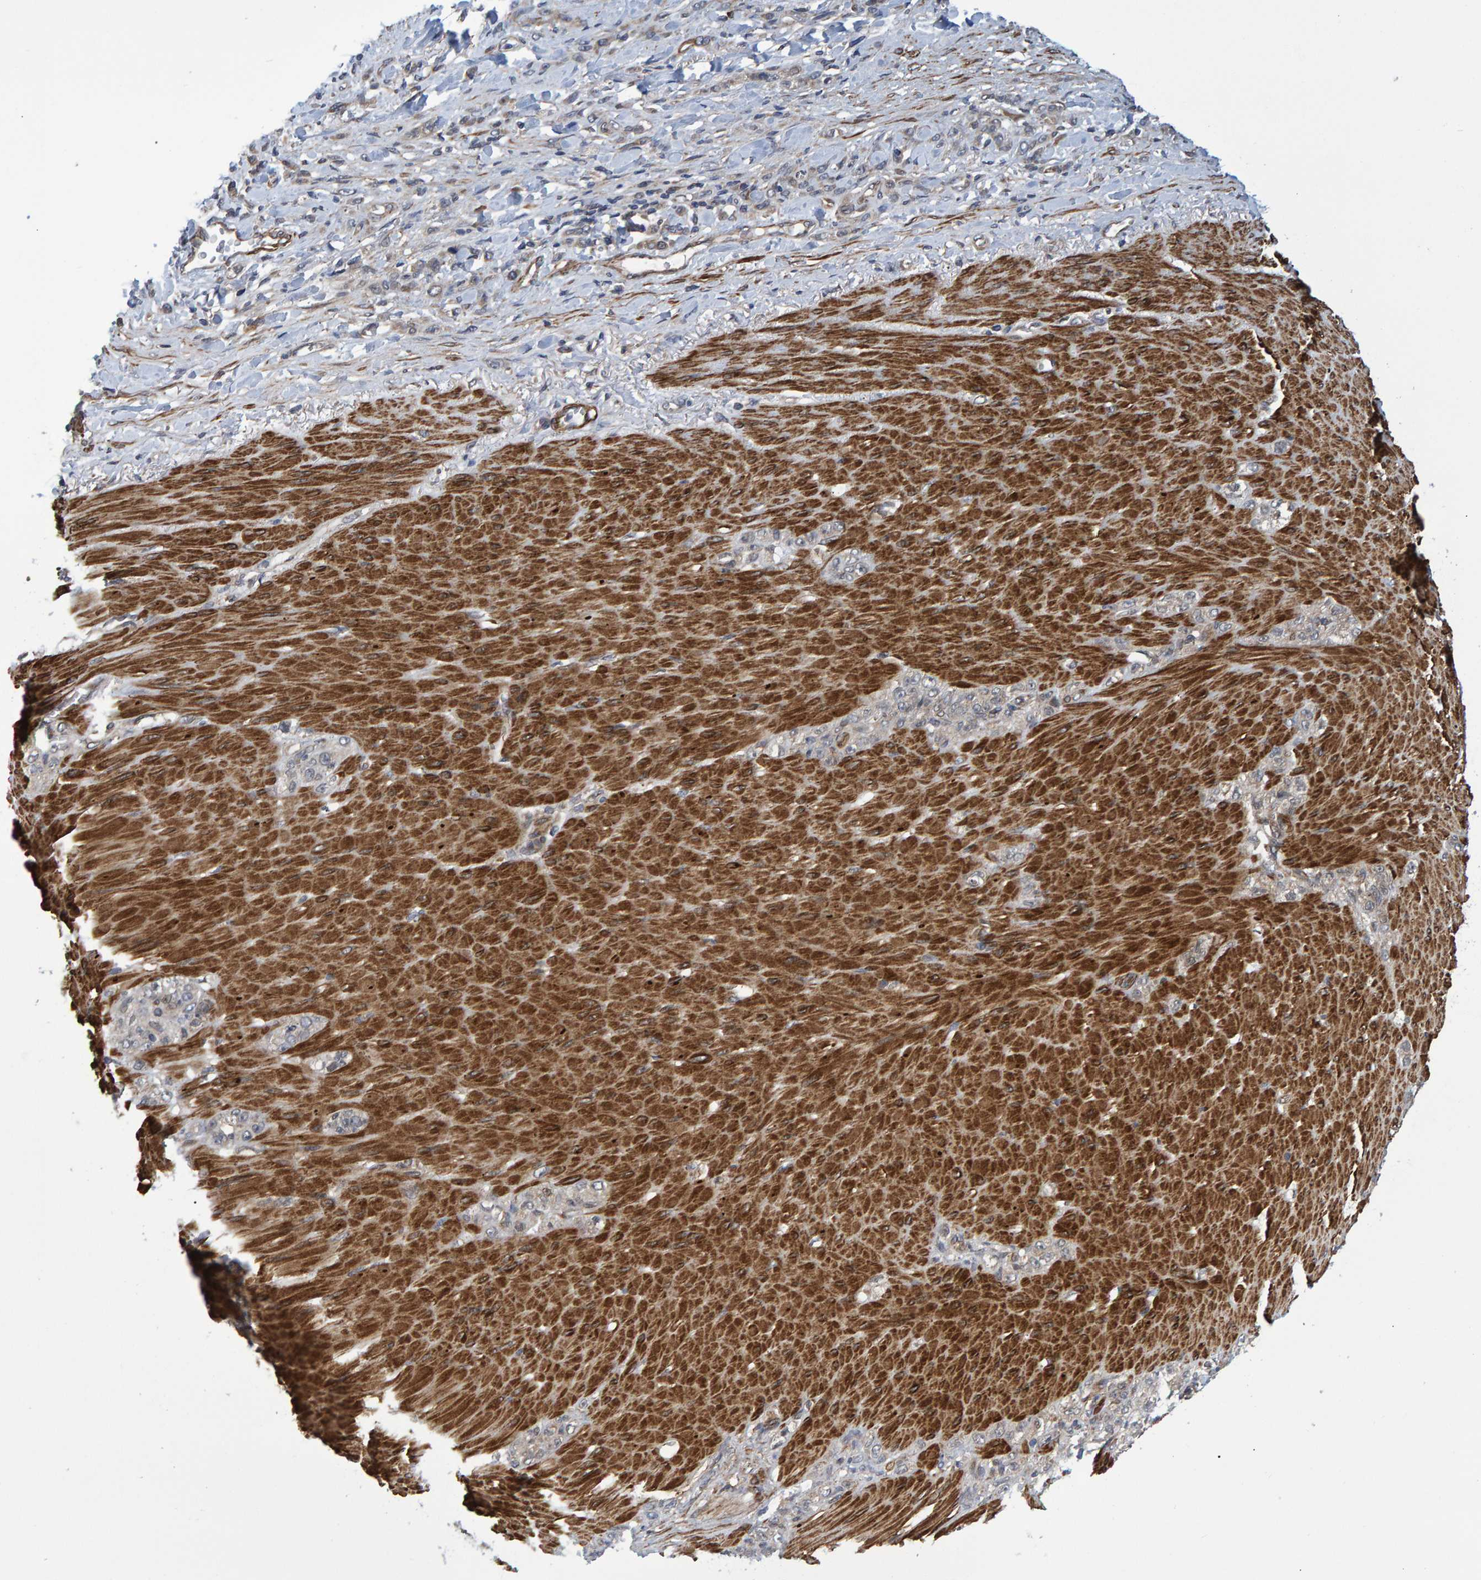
{"staining": {"intensity": "negative", "quantity": "none", "location": "none"}, "tissue": "stomach cancer", "cell_type": "Tumor cells", "image_type": "cancer", "snomed": [{"axis": "morphology", "description": "Normal tissue, NOS"}, {"axis": "morphology", "description": "Adenocarcinoma, NOS"}, {"axis": "topography", "description": "Stomach"}], "caption": "Tumor cells show no significant staining in stomach adenocarcinoma.", "gene": "ATP6V1H", "patient": {"sex": "male", "age": 82}}